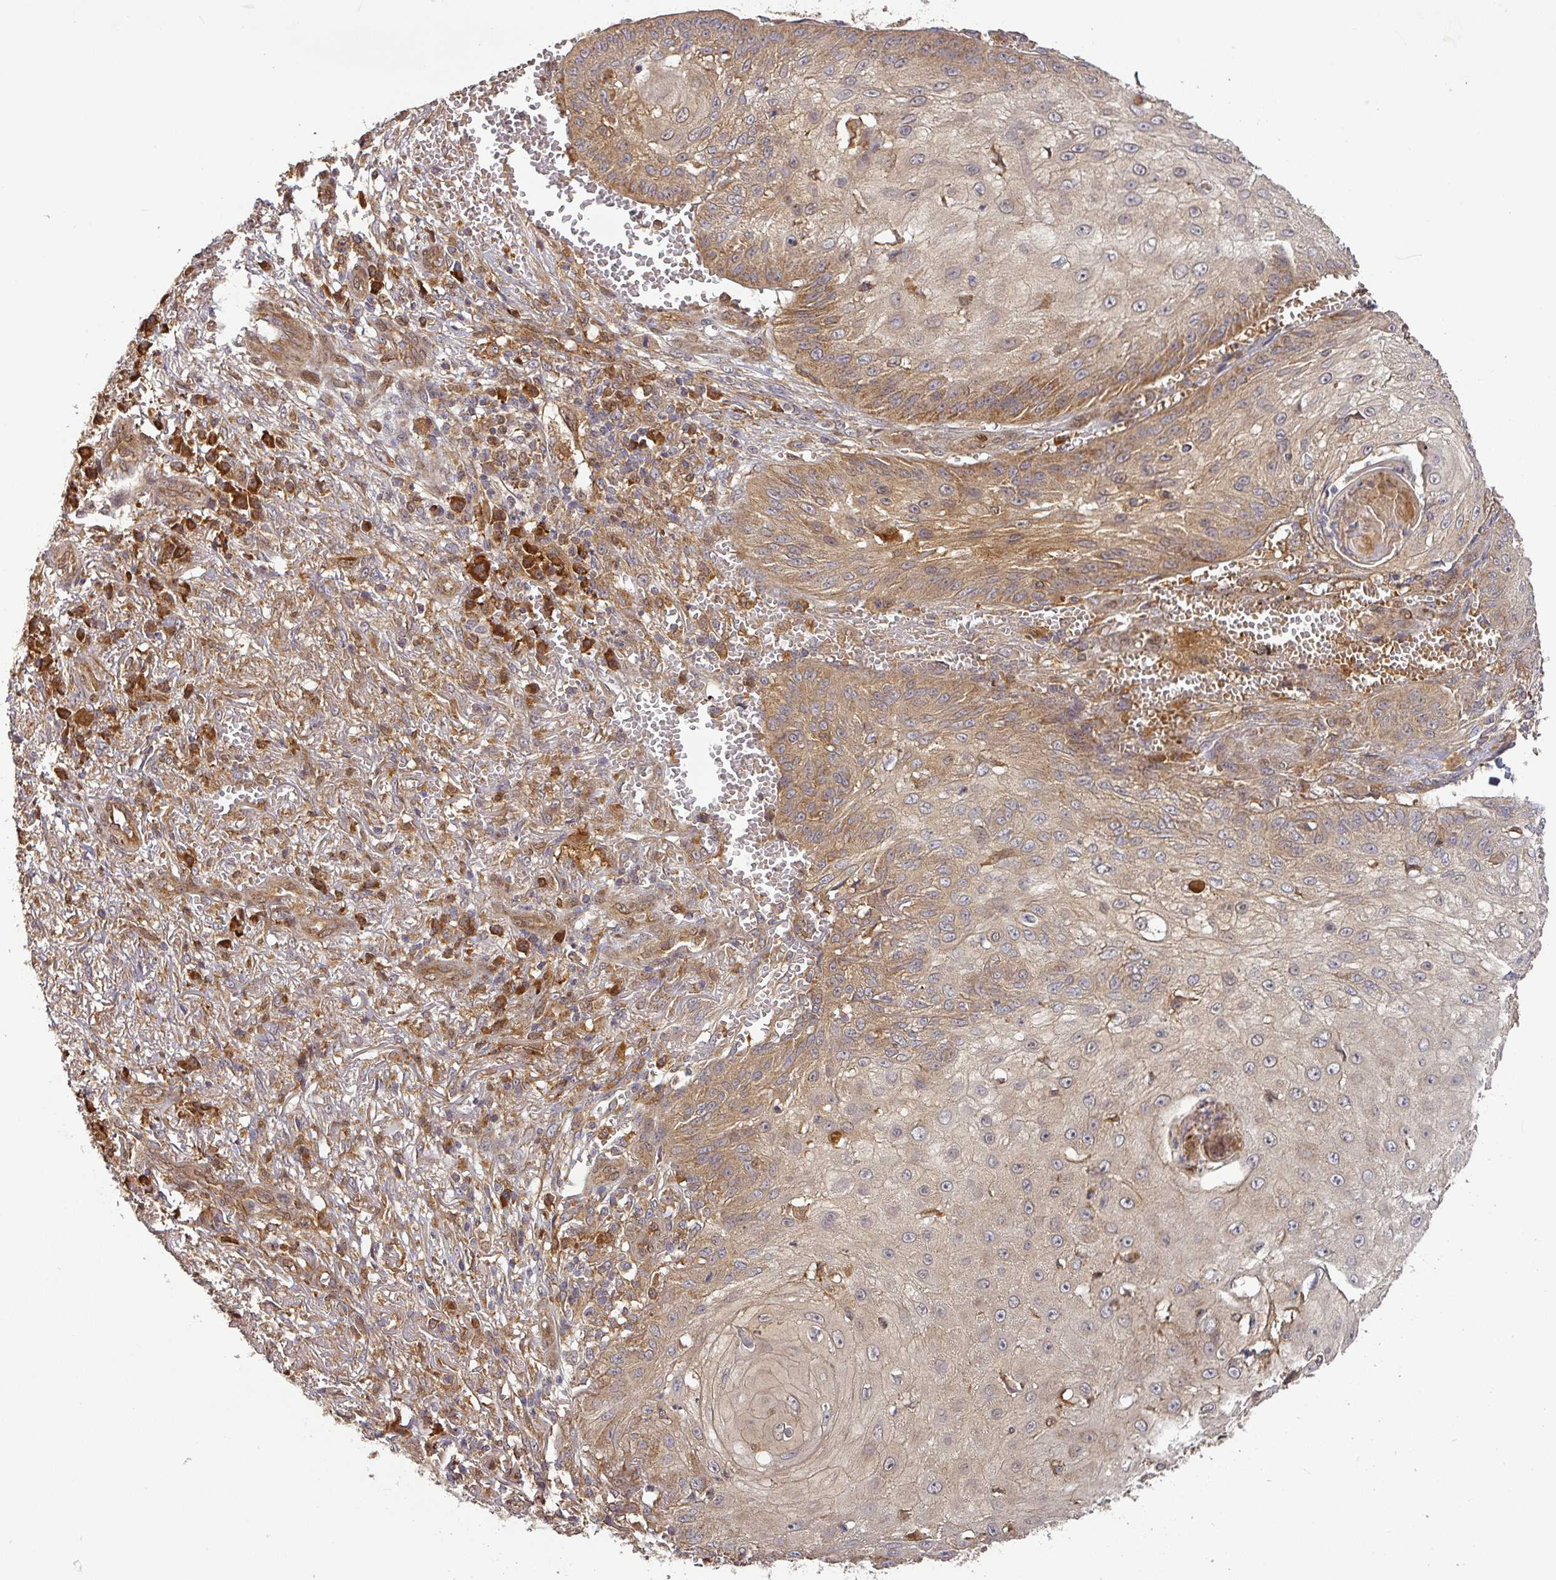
{"staining": {"intensity": "moderate", "quantity": "25%-75%", "location": "cytoplasmic/membranous"}, "tissue": "skin cancer", "cell_type": "Tumor cells", "image_type": "cancer", "snomed": [{"axis": "morphology", "description": "Squamous cell carcinoma, NOS"}, {"axis": "topography", "description": "Skin"}], "caption": "Squamous cell carcinoma (skin) was stained to show a protein in brown. There is medium levels of moderate cytoplasmic/membranous expression in about 25%-75% of tumor cells. (Brightfield microscopy of DAB IHC at high magnification).", "gene": "MALSU1", "patient": {"sex": "male", "age": 70}}